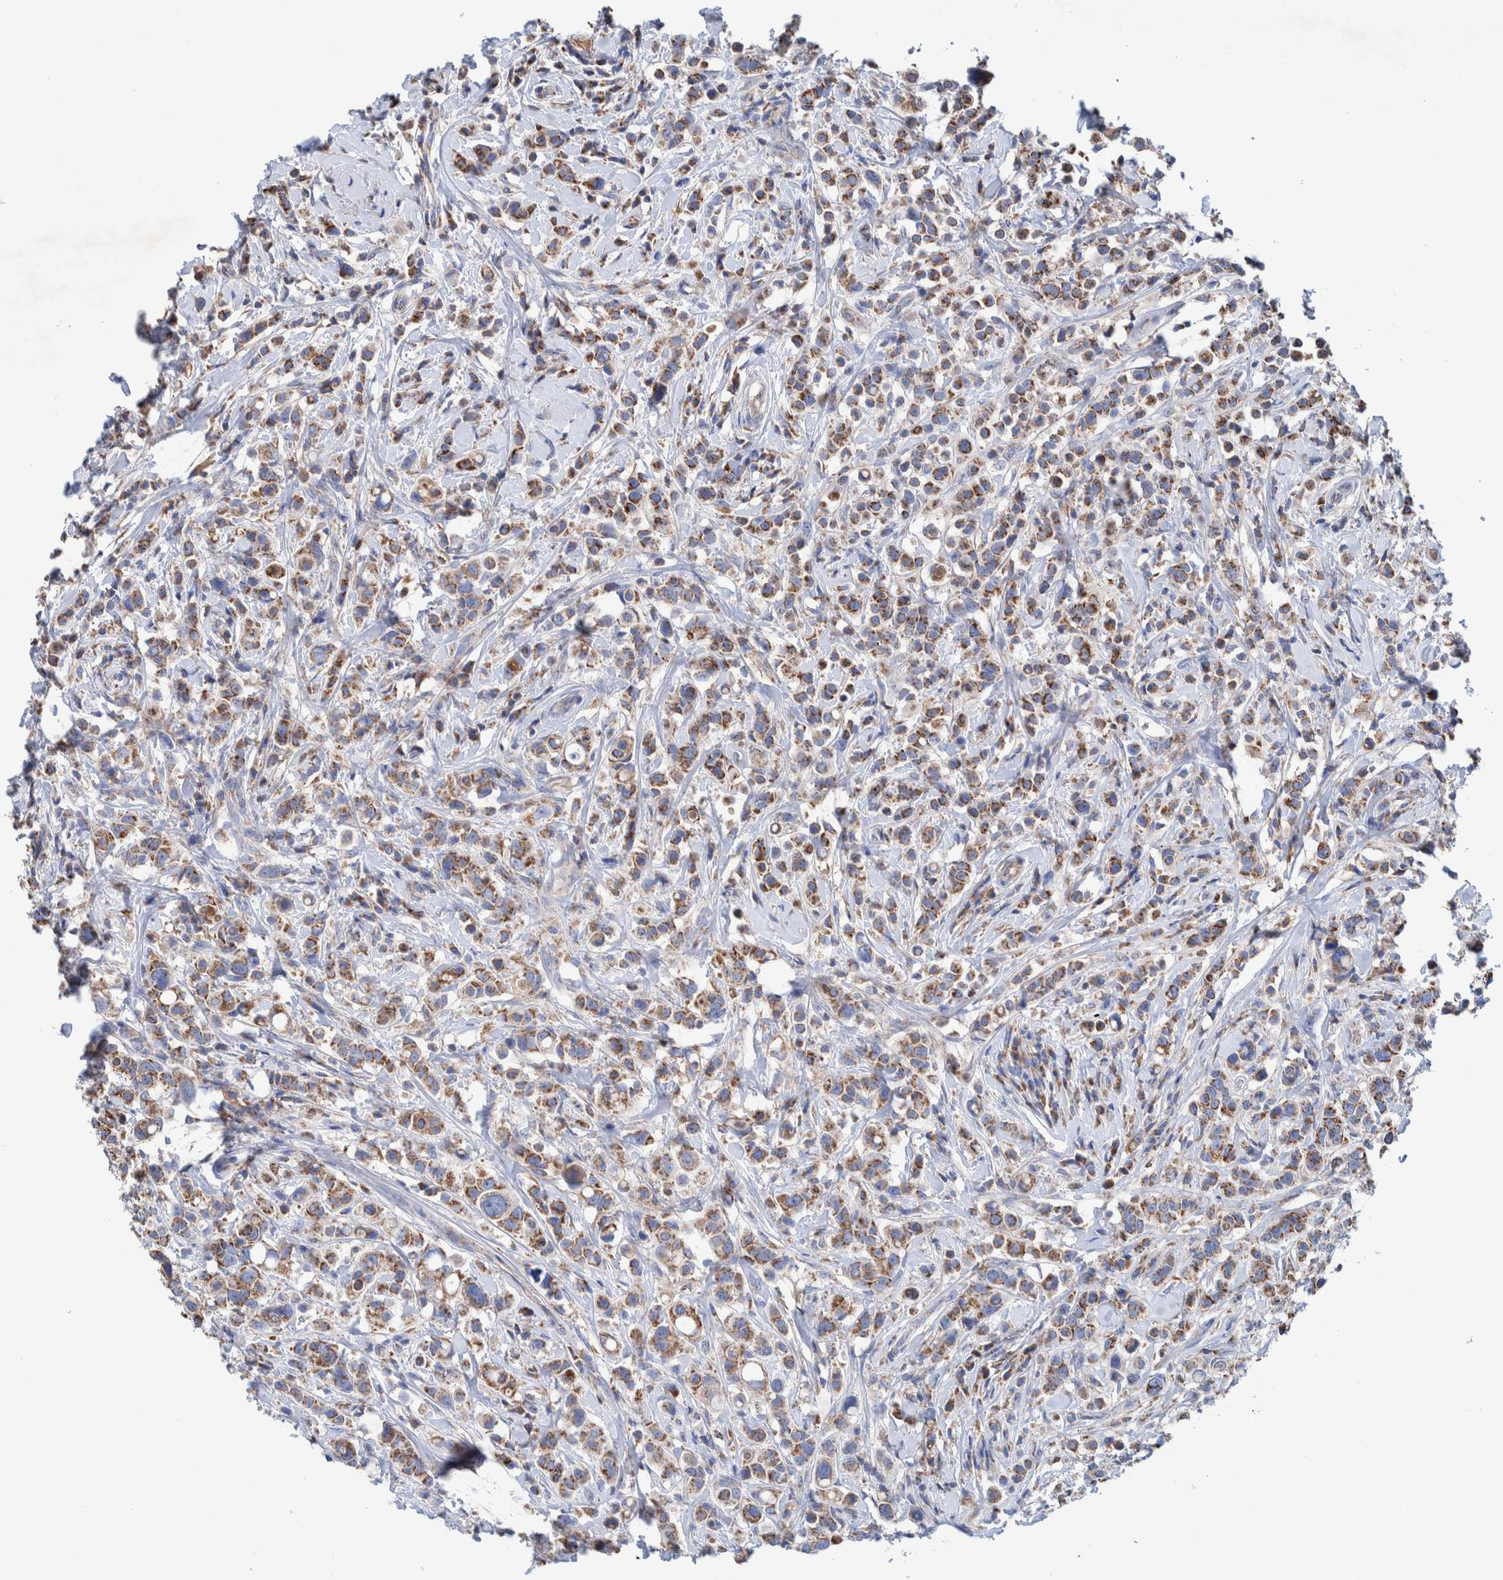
{"staining": {"intensity": "moderate", "quantity": ">75%", "location": "cytoplasmic/membranous"}, "tissue": "breast cancer", "cell_type": "Tumor cells", "image_type": "cancer", "snomed": [{"axis": "morphology", "description": "Duct carcinoma"}, {"axis": "topography", "description": "Breast"}], "caption": "The micrograph reveals staining of breast cancer (invasive ductal carcinoma), revealing moderate cytoplasmic/membranous protein staining (brown color) within tumor cells.", "gene": "DECR1", "patient": {"sex": "female", "age": 27}}